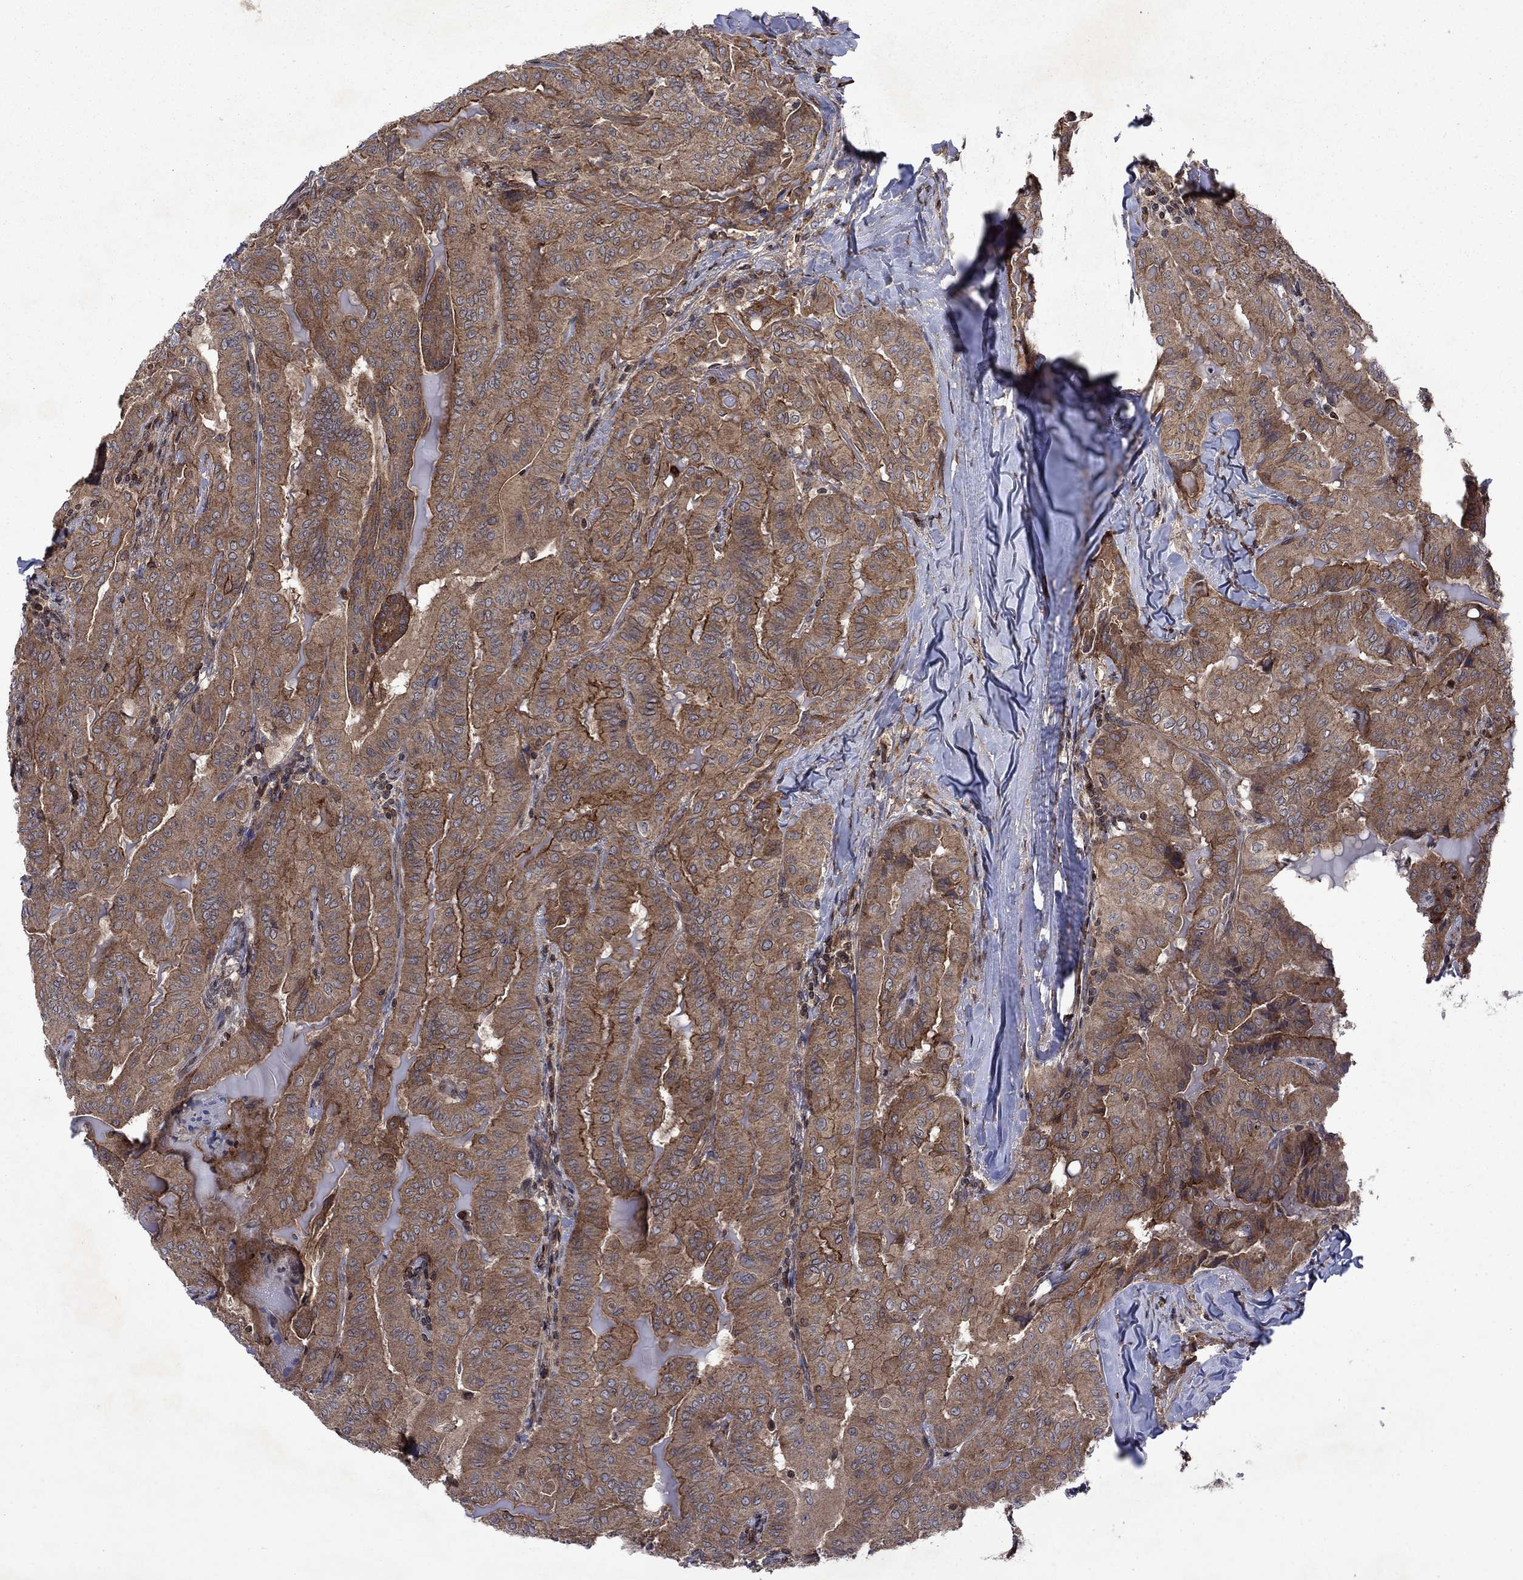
{"staining": {"intensity": "moderate", "quantity": ">75%", "location": "cytoplasmic/membranous"}, "tissue": "thyroid cancer", "cell_type": "Tumor cells", "image_type": "cancer", "snomed": [{"axis": "morphology", "description": "Papillary adenocarcinoma, NOS"}, {"axis": "topography", "description": "Thyroid gland"}], "caption": "Immunohistochemical staining of human thyroid papillary adenocarcinoma reveals medium levels of moderate cytoplasmic/membranous protein staining in about >75% of tumor cells. The protein is stained brown, and the nuclei are stained in blue (DAB IHC with brightfield microscopy, high magnification).", "gene": "TMEM33", "patient": {"sex": "female", "age": 68}}